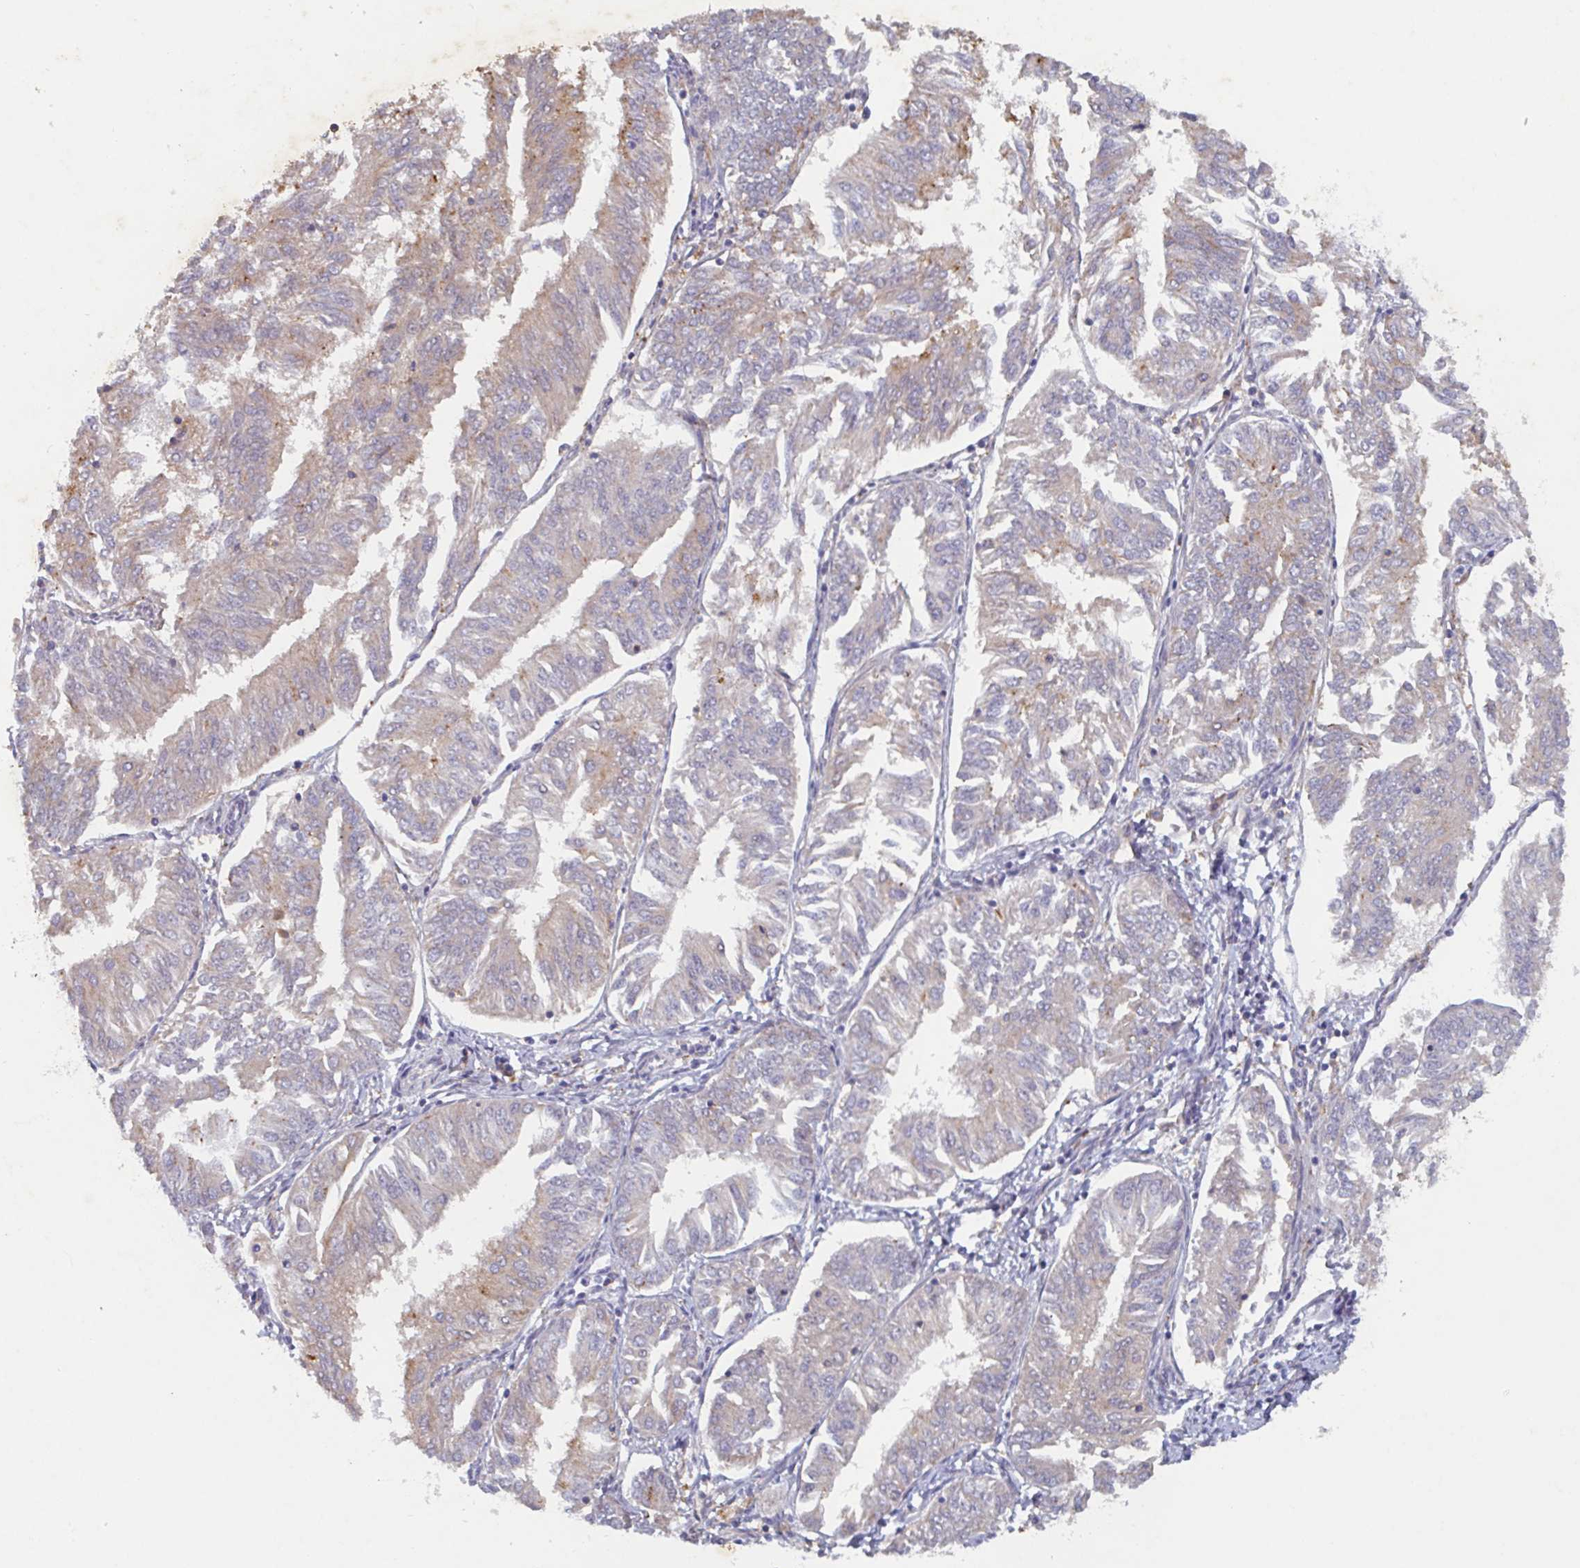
{"staining": {"intensity": "weak", "quantity": "25%-75%", "location": "cytoplasmic/membranous"}, "tissue": "endometrial cancer", "cell_type": "Tumor cells", "image_type": "cancer", "snomed": [{"axis": "morphology", "description": "Adenocarcinoma, NOS"}, {"axis": "topography", "description": "Endometrium"}], "caption": "Immunohistochemistry (IHC) staining of endometrial cancer (adenocarcinoma), which shows low levels of weak cytoplasmic/membranous expression in approximately 25%-75% of tumor cells indicating weak cytoplasmic/membranous protein staining. The staining was performed using DAB (brown) for protein detection and nuclei were counterstained in hematoxylin (blue).", "gene": "MANBA", "patient": {"sex": "female", "age": 58}}